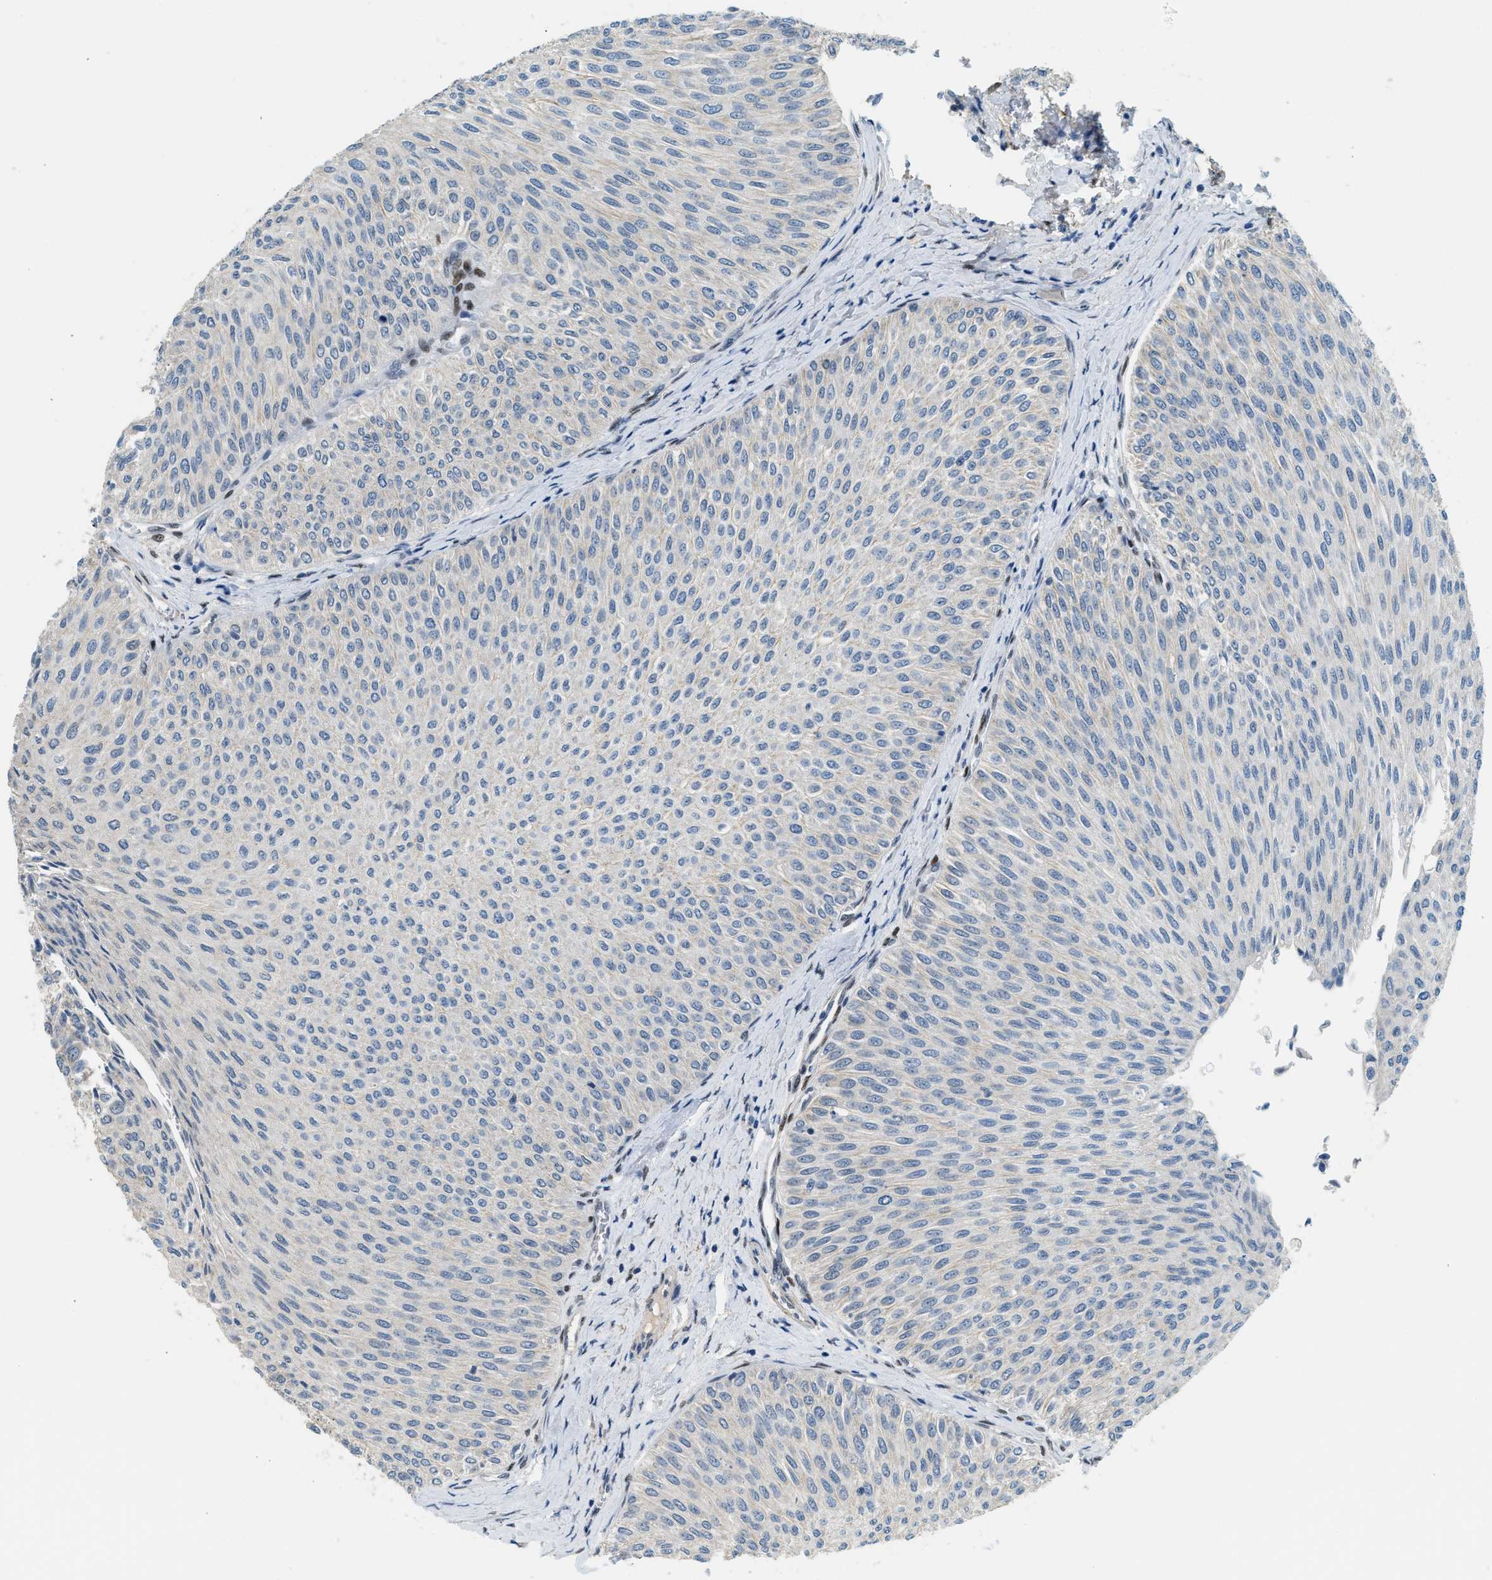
{"staining": {"intensity": "negative", "quantity": "none", "location": "none"}, "tissue": "urothelial cancer", "cell_type": "Tumor cells", "image_type": "cancer", "snomed": [{"axis": "morphology", "description": "Urothelial carcinoma, Low grade"}, {"axis": "topography", "description": "Urinary bladder"}], "caption": "Histopathology image shows no protein positivity in tumor cells of urothelial carcinoma (low-grade) tissue.", "gene": "ZBTB20", "patient": {"sex": "male", "age": 78}}